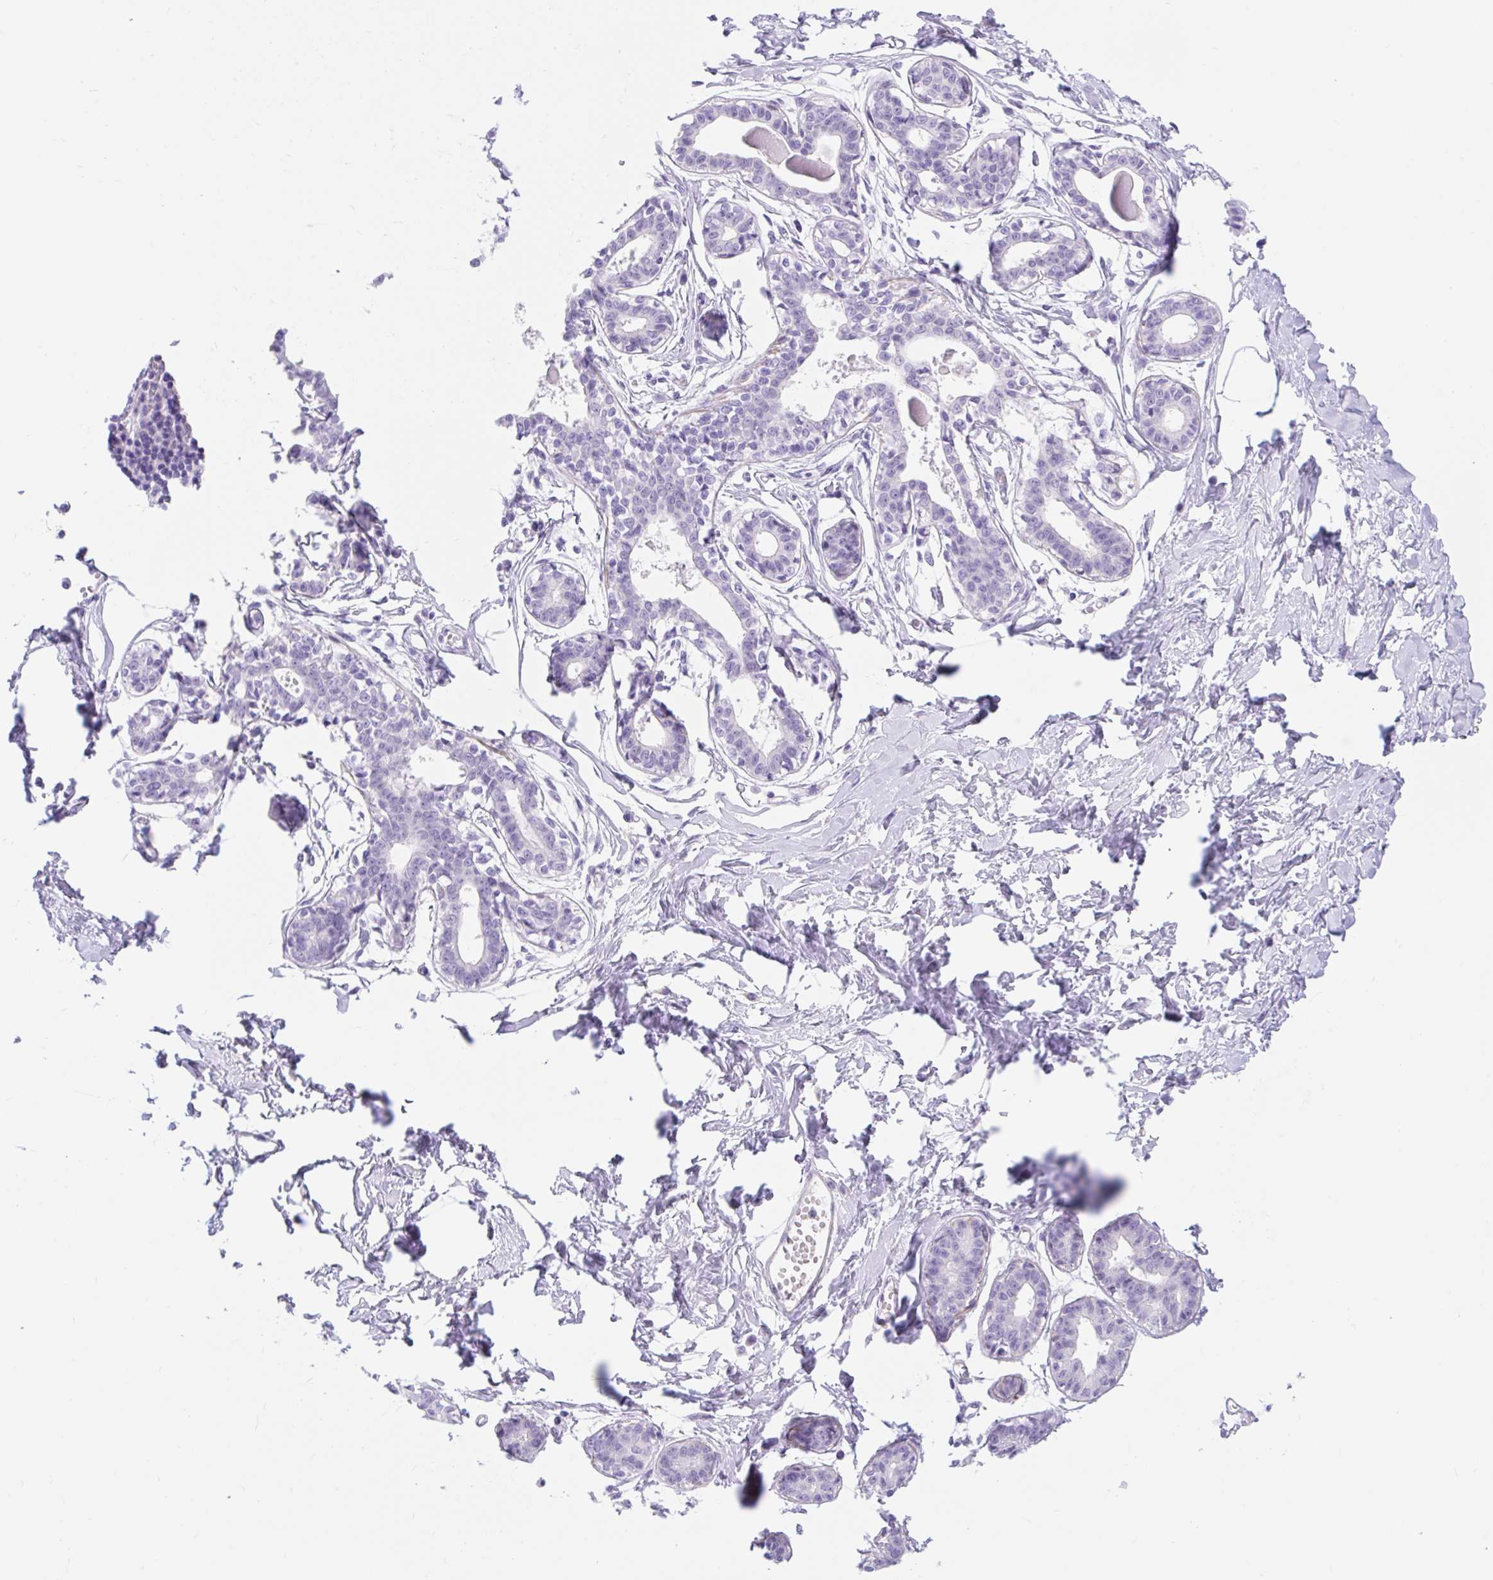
{"staining": {"intensity": "negative", "quantity": "none", "location": "none"}, "tissue": "breast", "cell_type": "Adipocytes", "image_type": "normal", "snomed": [{"axis": "morphology", "description": "Normal tissue, NOS"}, {"axis": "topography", "description": "Breast"}], "caption": "Histopathology image shows no protein expression in adipocytes of benign breast.", "gene": "SLC28A1", "patient": {"sex": "female", "age": 45}}